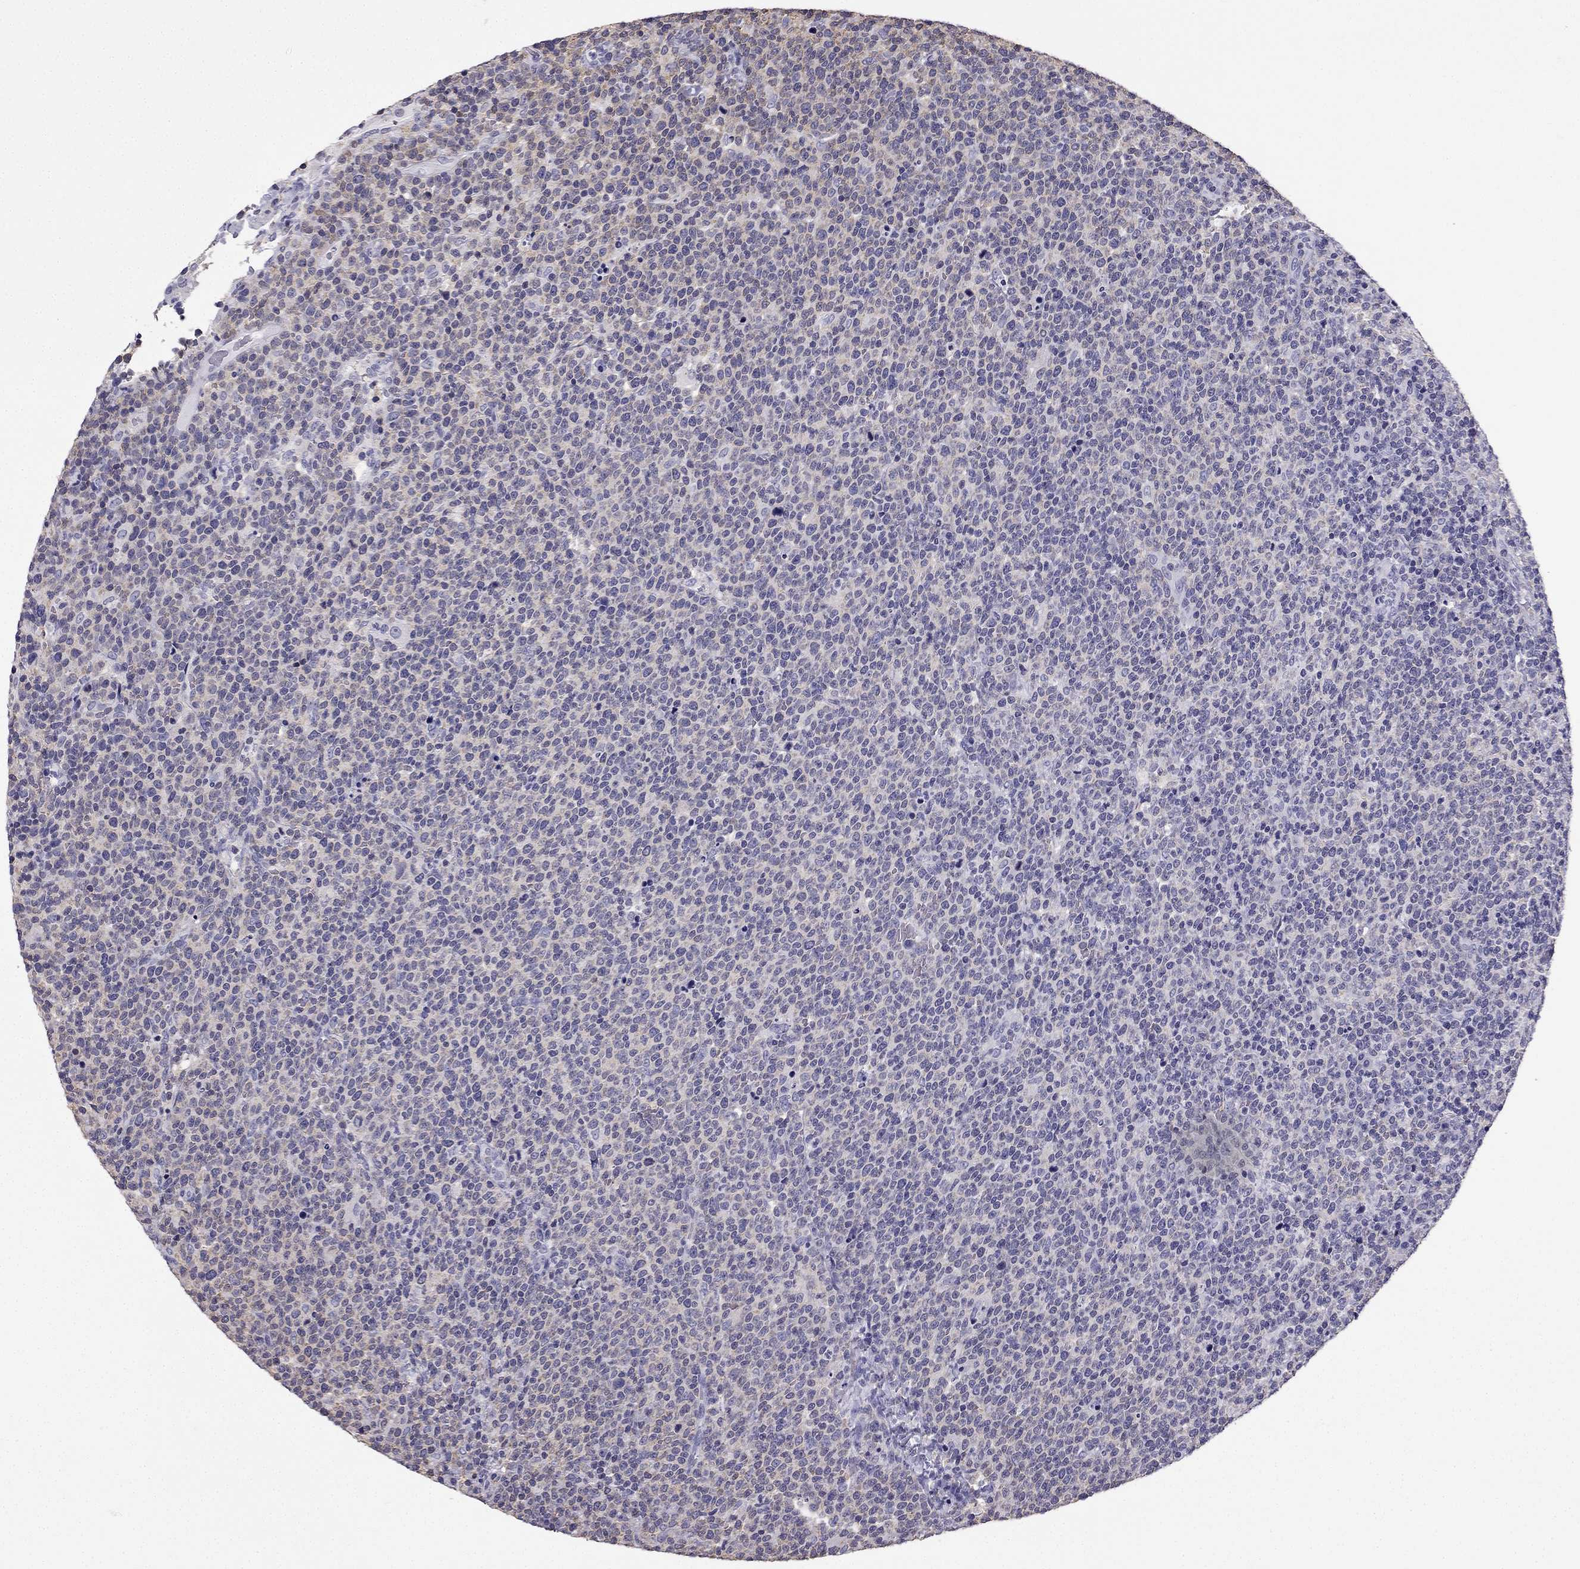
{"staining": {"intensity": "negative", "quantity": "none", "location": "none"}, "tissue": "lymphoma", "cell_type": "Tumor cells", "image_type": "cancer", "snomed": [{"axis": "morphology", "description": "Malignant lymphoma, non-Hodgkin's type, High grade"}, {"axis": "topography", "description": "Lymph node"}], "caption": "Human malignant lymphoma, non-Hodgkin's type (high-grade) stained for a protein using IHC demonstrates no staining in tumor cells.", "gene": "CCK", "patient": {"sex": "male", "age": 61}}